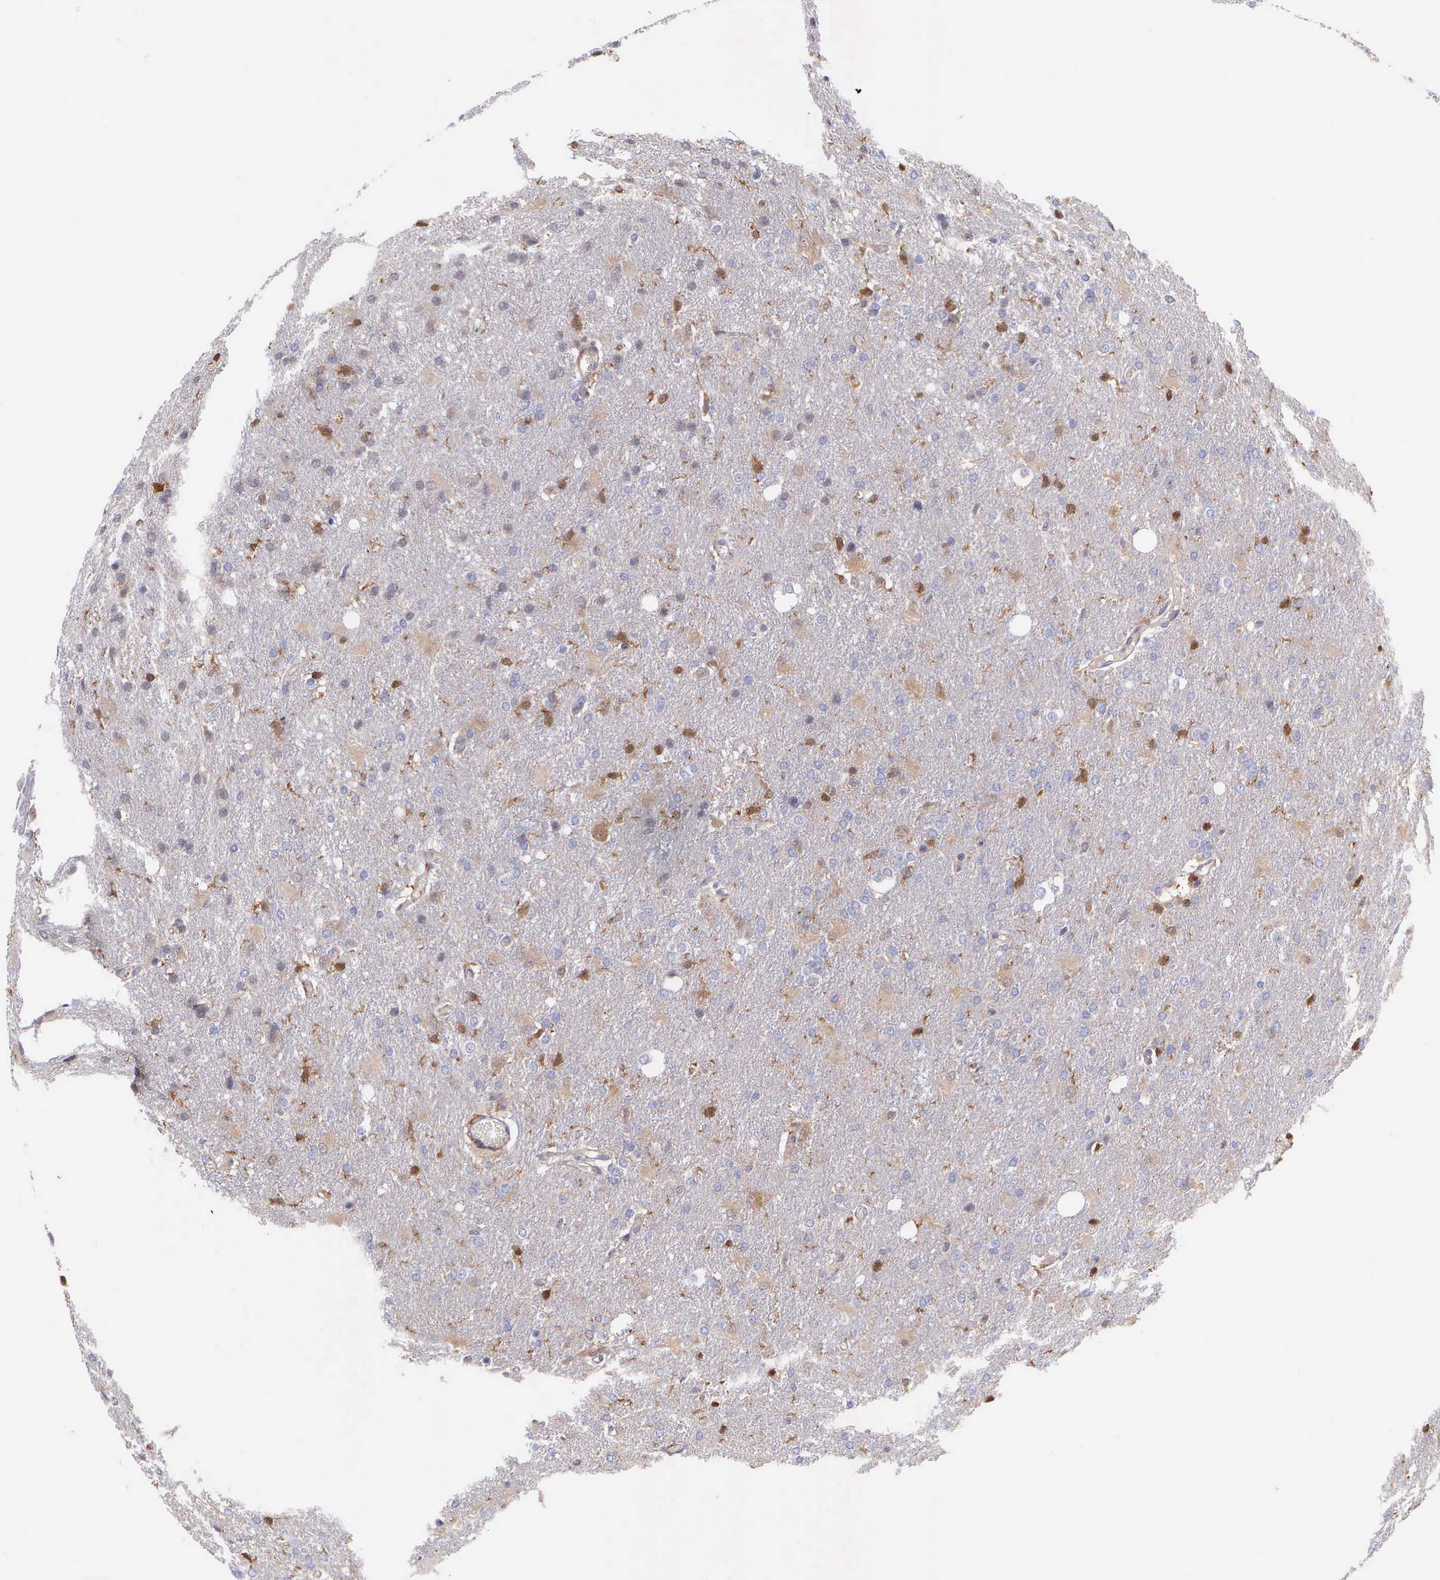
{"staining": {"intensity": "weak", "quantity": "<25%", "location": "cytoplasmic/membranous,nuclear"}, "tissue": "glioma", "cell_type": "Tumor cells", "image_type": "cancer", "snomed": [{"axis": "morphology", "description": "Glioma, malignant, High grade"}, {"axis": "topography", "description": "Brain"}], "caption": "A photomicrograph of malignant glioma (high-grade) stained for a protein reveals no brown staining in tumor cells.", "gene": "BID", "patient": {"sex": "male", "age": 68}}